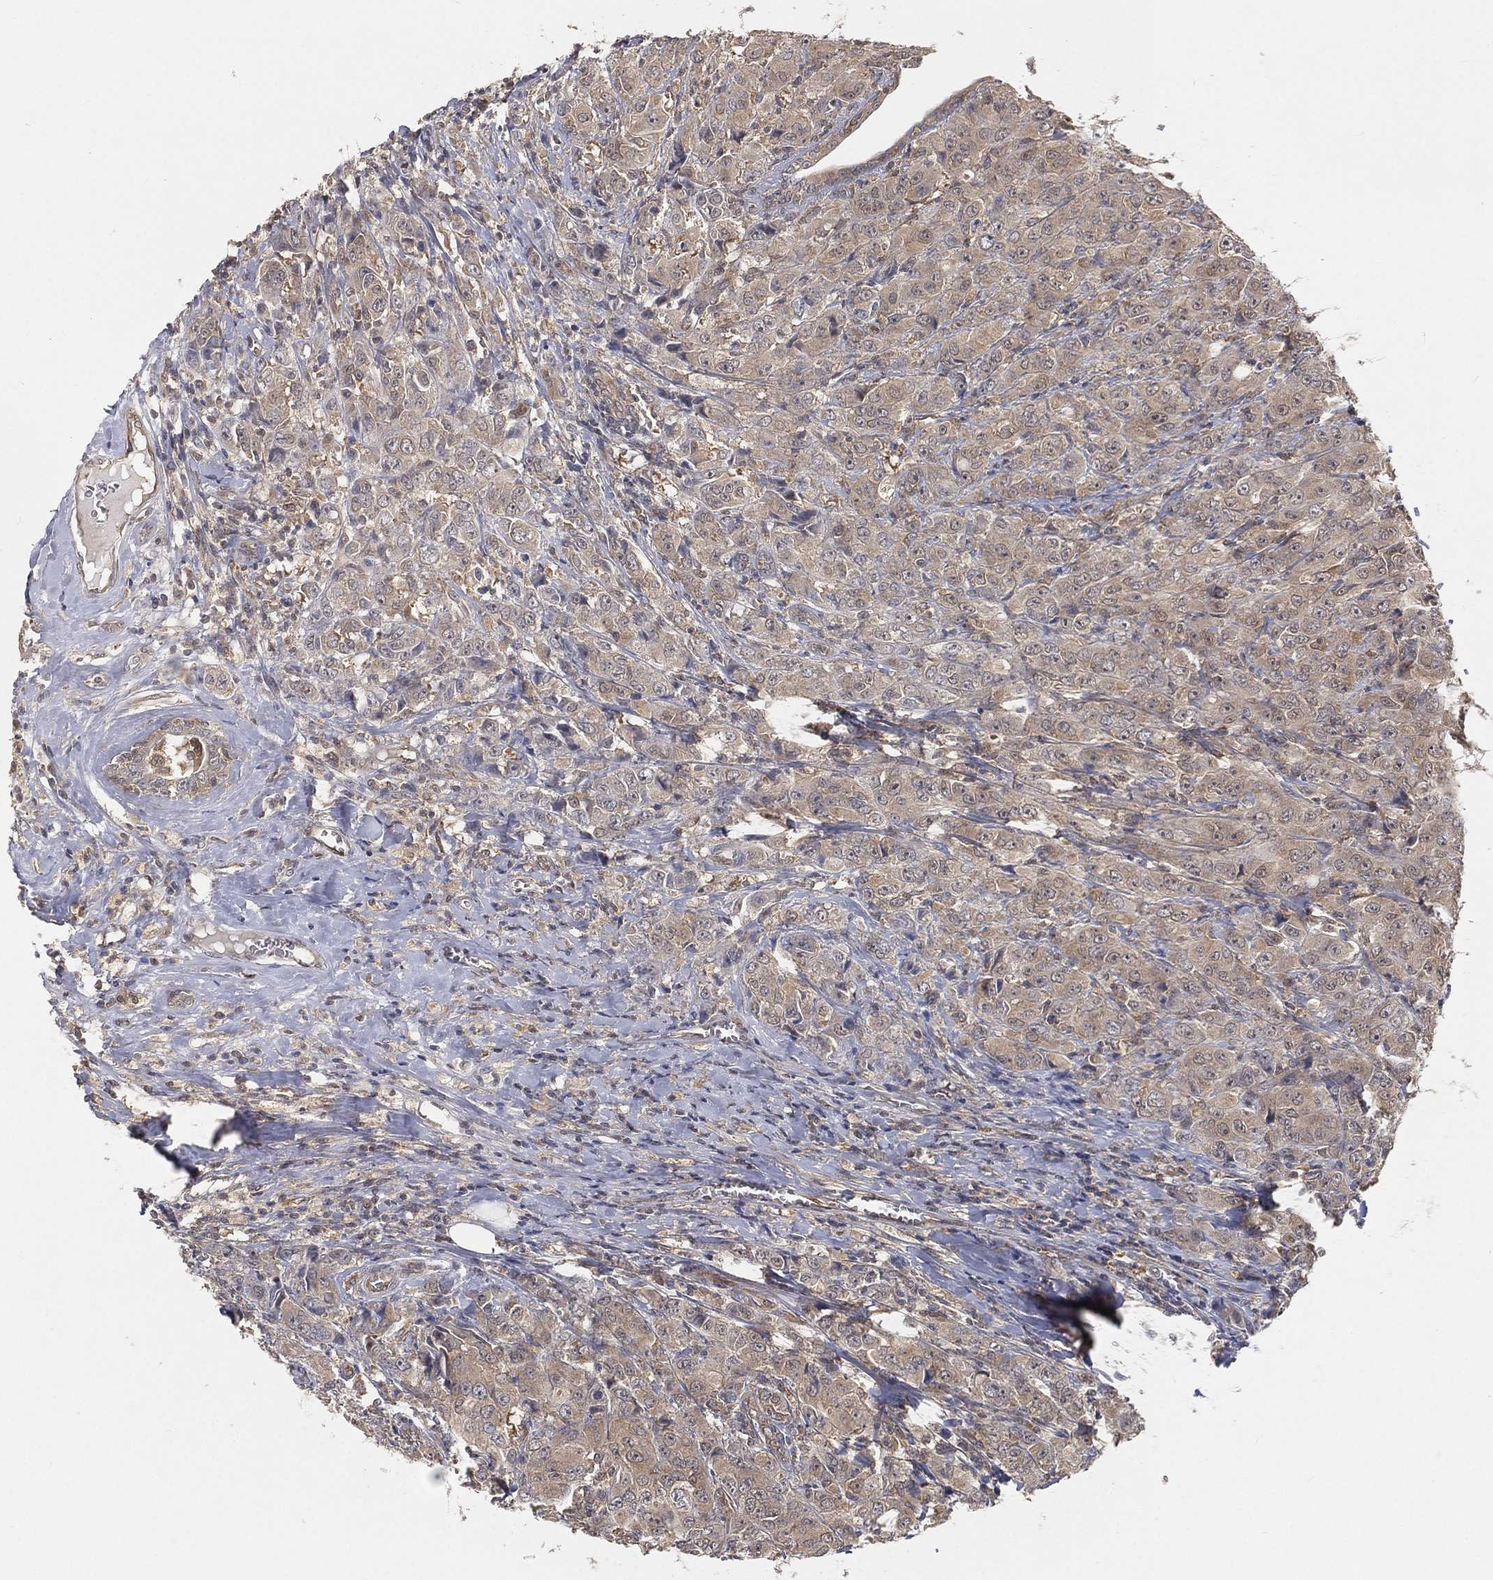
{"staining": {"intensity": "weak", "quantity": "<25%", "location": "cytoplasmic/membranous"}, "tissue": "breast cancer", "cell_type": "Tumor cells", "image_type": "cancer", "snomed": [{"axis": "morphology", "description": "Duct carcinoma"}, {"axis": "topography", "description": "Breast"}], "caption": "Immunohistochemistry micrograph of breast cancer (infiltrating ductal carcinoma) stained for a protein (brown), which shows no positivity in tumor cells.", "gene": "MAPK1", "patient": {"sex": "female", "age": 43}}